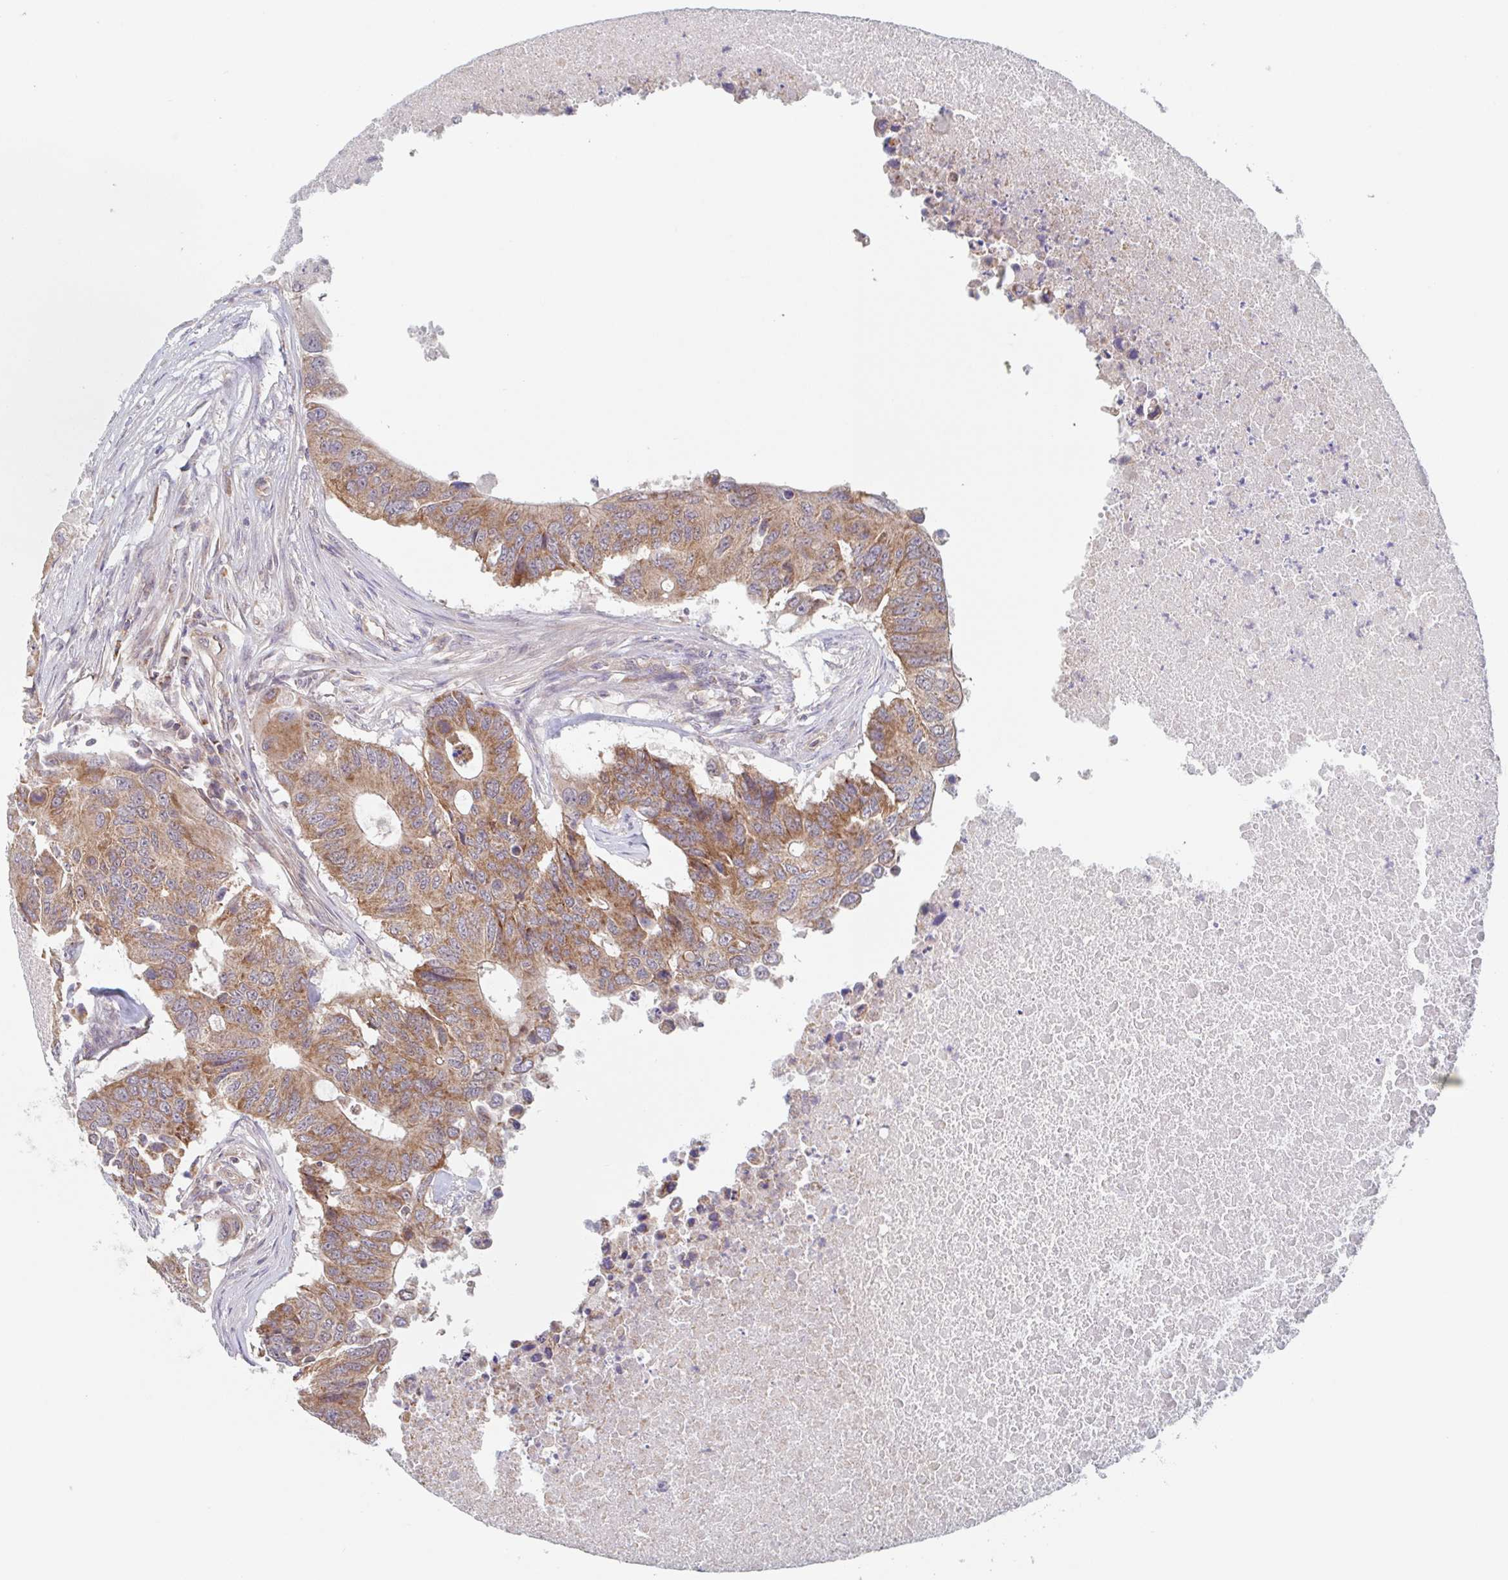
{"staining": {"intensity": "moderate", "quantity": ">75%", "location": "cytoplasmic/membranous"}, "tissue": "colorectal cancer", "cell_type": "Tumor cells", "image_type": "cancer", "snomed": [{"axis": "morphology", "description": "Adenocarcinoma, NOS"}, {"axis": "topography", "description": "Colon"}], "caption": "Tumor cells demonstrate medium levels of moderate cytoplasmic/membranous staining in approximately >75% of cells in adenocarcinoma (colorectal).", "gene": "SURF1", "patient": {"sex": "male", "age": 71}}